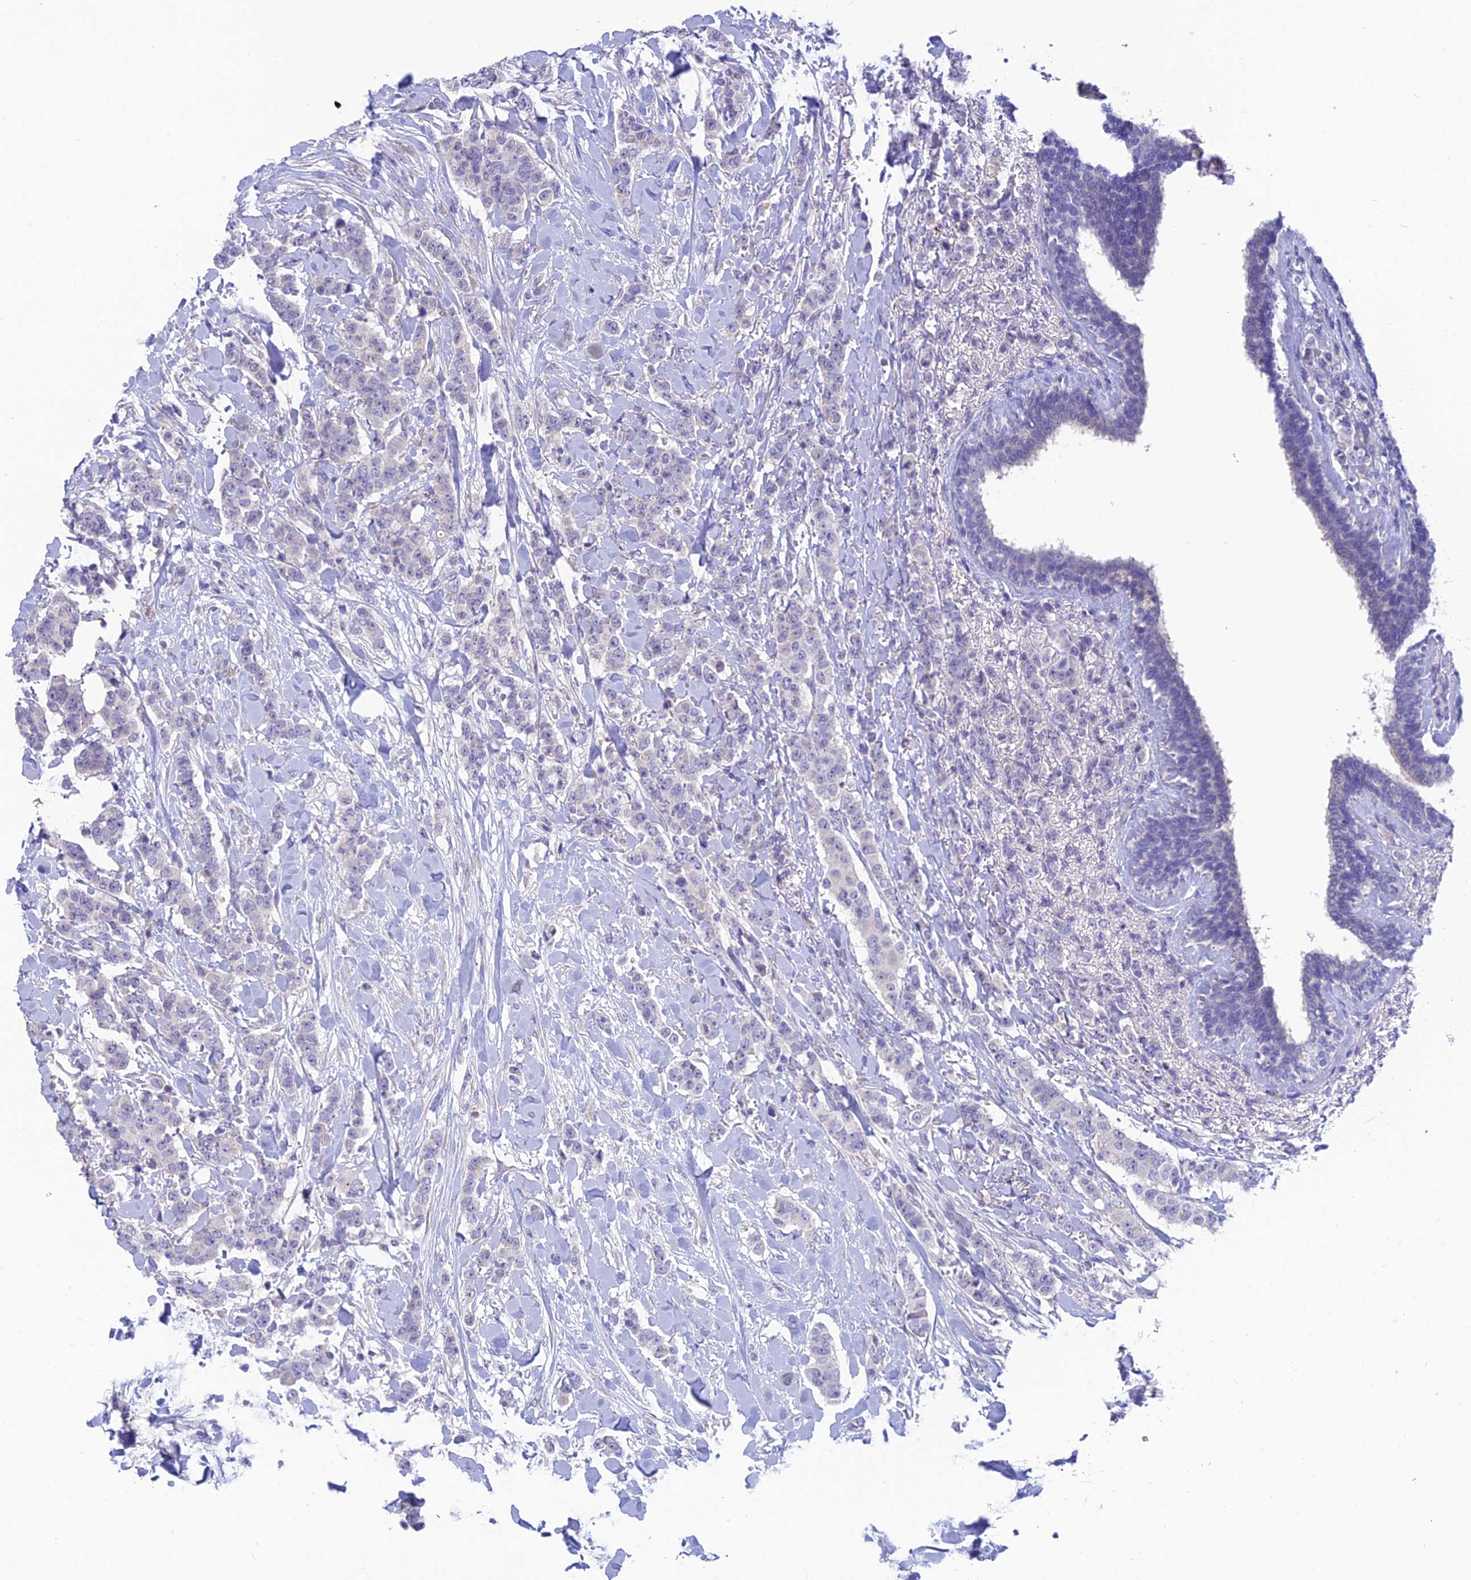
{"staining": {"intensity": "negative", "quantity": "none", "location": "none"}, "tissue": "breast cancer", "cell_type": "Tumor cells", "image_type": "cancer", "snomed": [{"axis": "morphology", "description": "Duct carcinoma"}, {"axis": "topography", "description": "Breast"}], "caption": "This photomicrograph is of intraductal carcinoma (breast) stained with immunohistochemistry to label a protein in brown with the nuclei are counter-stained blue. There is no expression in tumor cells.", "gene": "XPO7", "patient": {"sex": "female", "age": 40}}